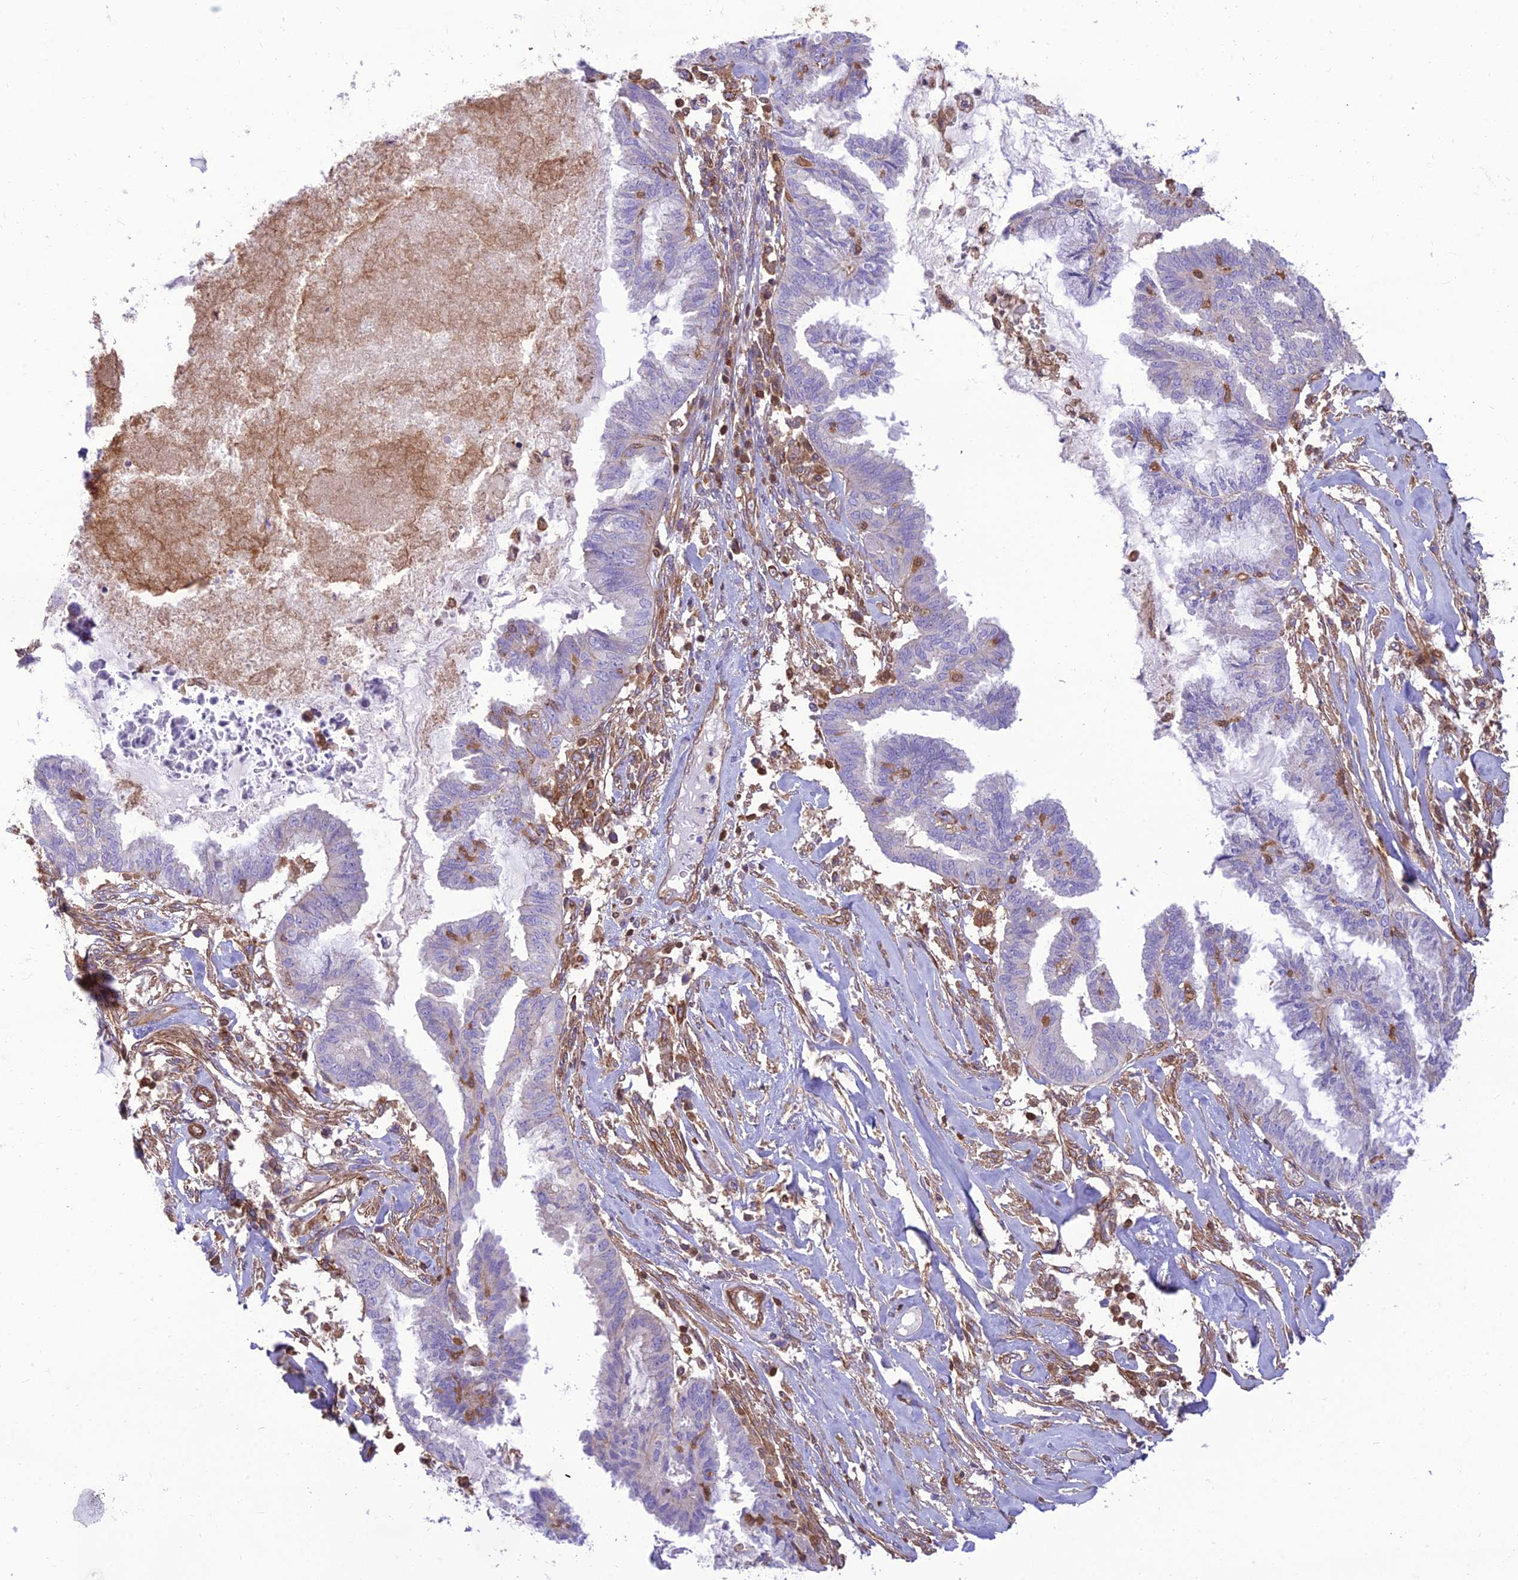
{"staining": {"intensity": "negative", "quantity": "none", "location": "none"}, "tissue": "endometrial cancer", "cell_type": "Tumor cells", "image_type": "cancer", "snomed": [{"axis": "morphology", "description": "Adenocarcinoma, NOS"}, {"axis": "topography", "description": "Endometrium"}], "caption": "Immunohistochemistry micrograph of neoplastic tissue: human endometrial cancer (adenocarcinoma) stained with DAB (3,3'-diaminobenzidine) demonstrates no significant protein positivity in tumor cells. (DAB IHC, high magnification).", "gene": "HPSE2", "patient": {"sex": "female", "age": 86}}